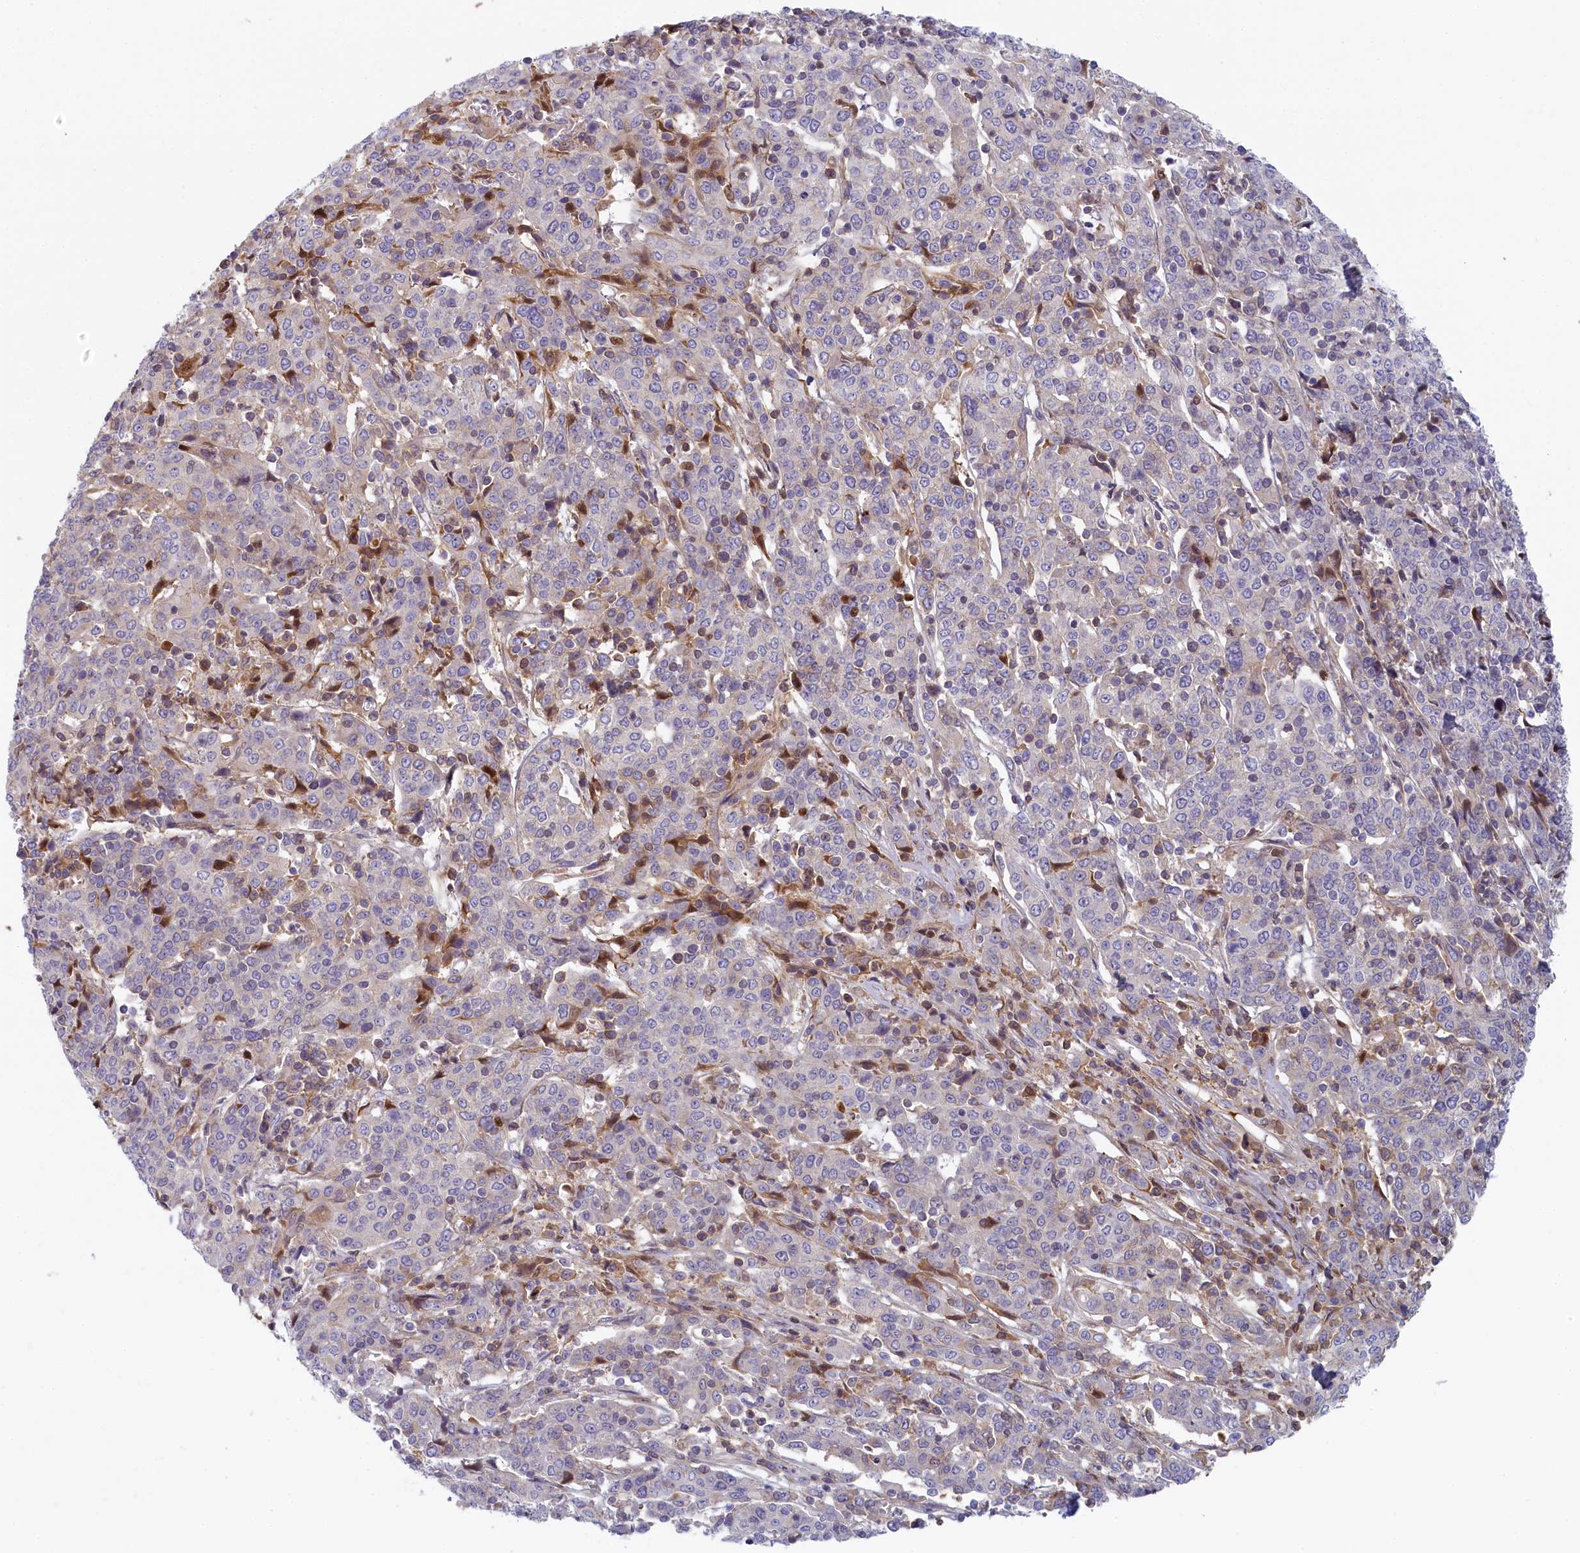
{"staining": {"intensity": "negative", "quantity": "none", "location": "none"}, "tissue": "cervical cancer", "cell_type": "Tumor cells", "image_type": "cancer", "snomed": [{"axis": "morphology", "description": "Squamous cell carcinoma, NOS"}, {"axis": "topography", "description": "Cervix"}], "caption": "Human cervical squamous cell carcinoma stained for a protein using immunohistochemistry exhibits no expression in tumor cells.", "gene": "STX16", "patient": {"sex": "female", "age": 67}}